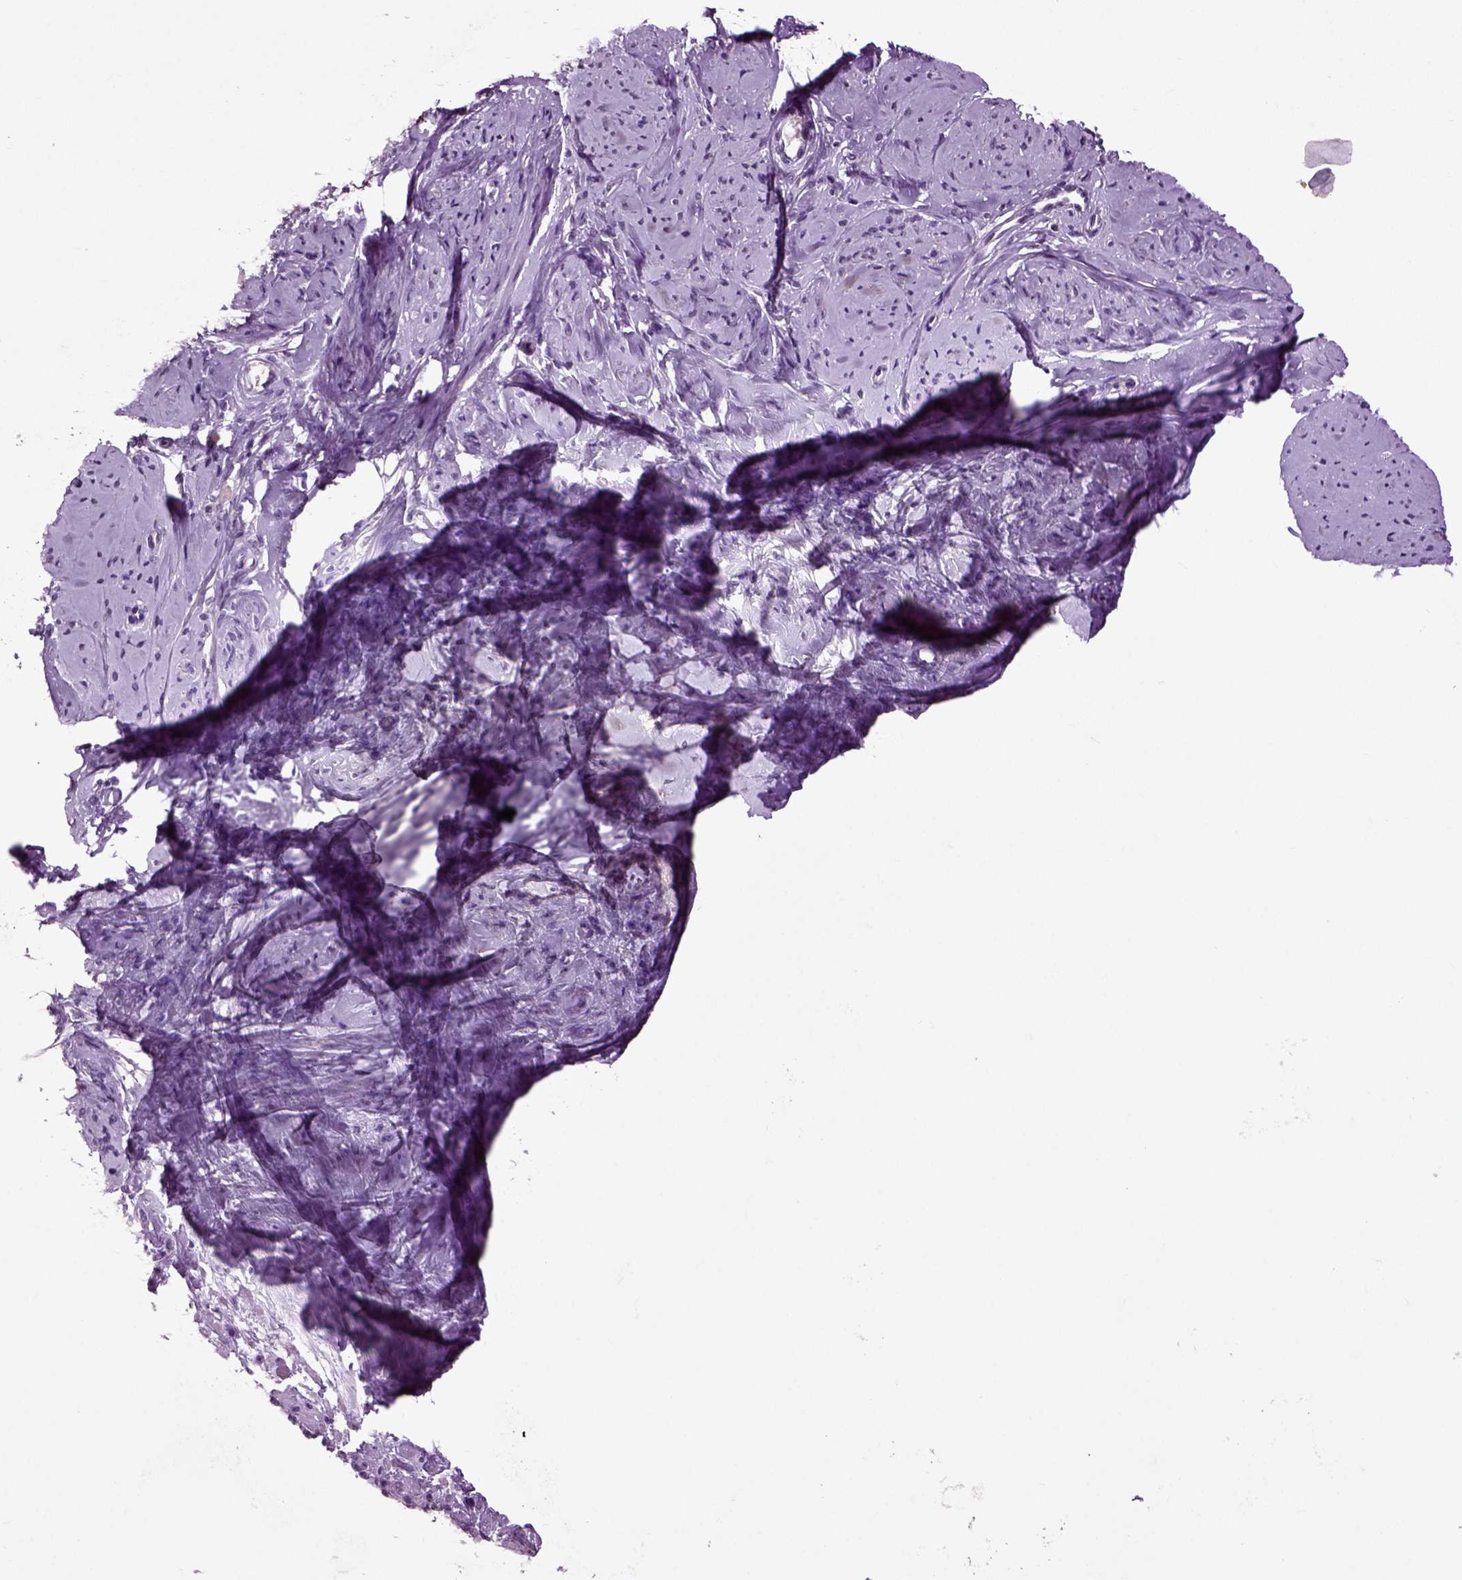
{"staining": {"intensity": "negative", "quantity": "none", "location": "none"}, "tissue": "smooth muscle", "cell_type": "Smooth muscle cells", "image_type": "normal", "snomed": [{"axis": "morphology", "description": "Normal tissue, NOS"}, {"axis": "topography", "description": "Smooth muscle"}], "caption": "An immunohistochemistry histopathology image of unremarkable smooth muscle is shown. There is no staining in smooth muscle cells of smooth muscle. The staining was performed using DAB (3,3'-diaminobenzidine) to visualize the protein expression in brown, while the nuclei were stained in blue with hematoxylin (Magnification: 20x).", "gene": "CRHR1", "patient": {"sex": "female", "age": 48}}